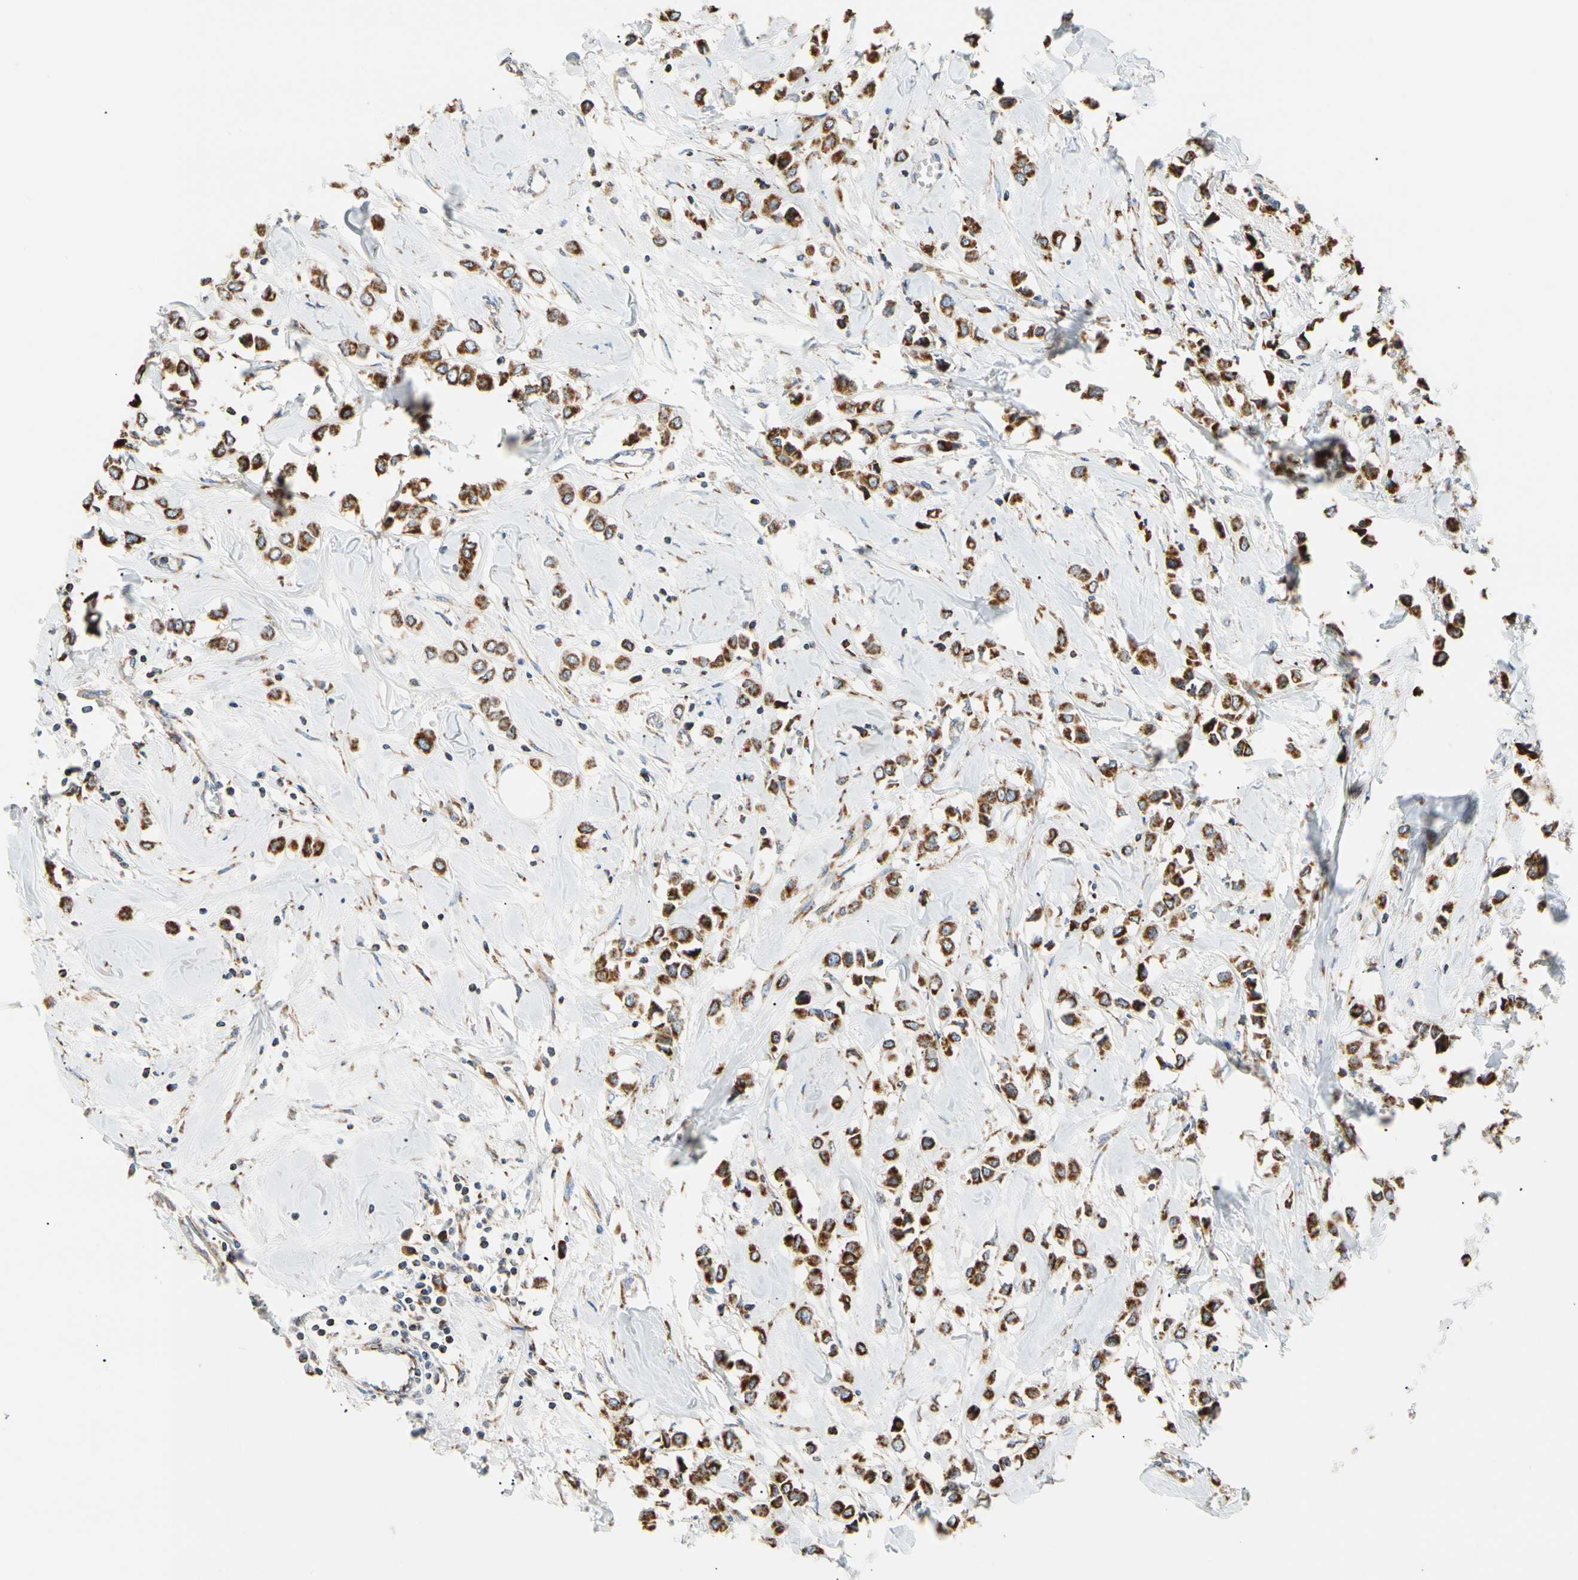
{"staining": {"intensity": "strong", "quantity": ">75%", "location": "cytoplasmic/membranous"}, "tissue": "breast cancer", "cell_type": "Tumor cells", "image_type": "cancer", "snomed": [{"axis": "morphology", "description": "Lobular carcinoma"}, {"axis": "topography", "description": "Breast"}], "caption": "An image of human breast cancer (lobular carcinoma) stained for a protein reveals strong cytoplasmic/membranous brown staining in tumor cells. The staining was performed using DAB (3,3'-diaminobenzidine), with brown indicating positive protein expression. Nuclei are stained blue with hematoxylin.", "gene": "PLGRKT", "patient": {"sex": "female", "age": 51}}